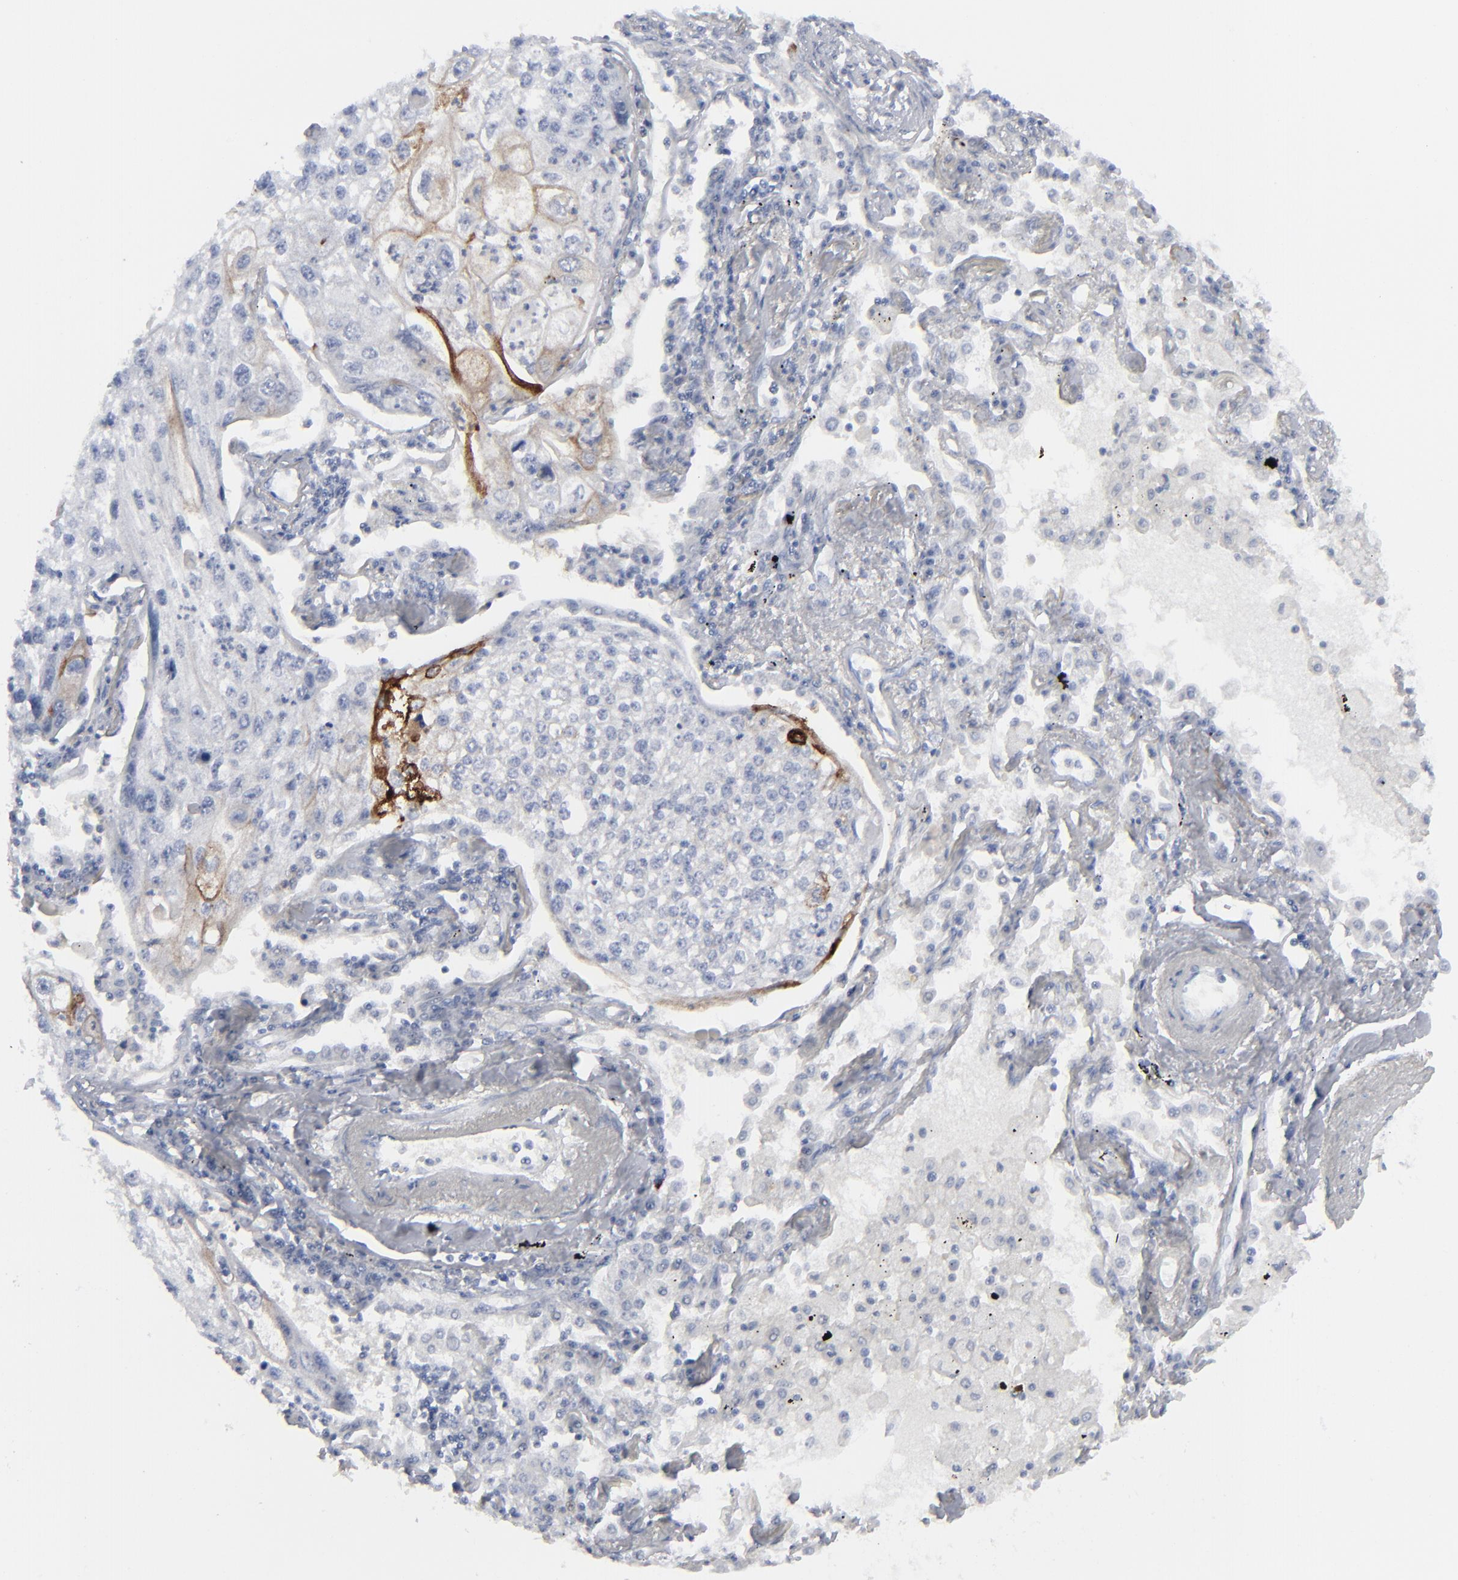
{"staining": {"intensity": "strong", "quantity": "<25%", "location": "cytoplasmic/membranous"}, "tissue": "lung cancer", "cell_type": "Tumor cells", "image_type": "cancer", "snomed": [{"axis": "morphology", "description": "Squamous cell carcinoma, NOS"}, {"axis": "topography", "description": "Lung"}], "caption": "Human lung squamous cell carcinoma stained with a brown dye displays strong cytoplasmic/membranous positive positivity in about <25% of tumor cells.", "gene": "MSLN", "patient": {"sex": "male", "age": 75}}